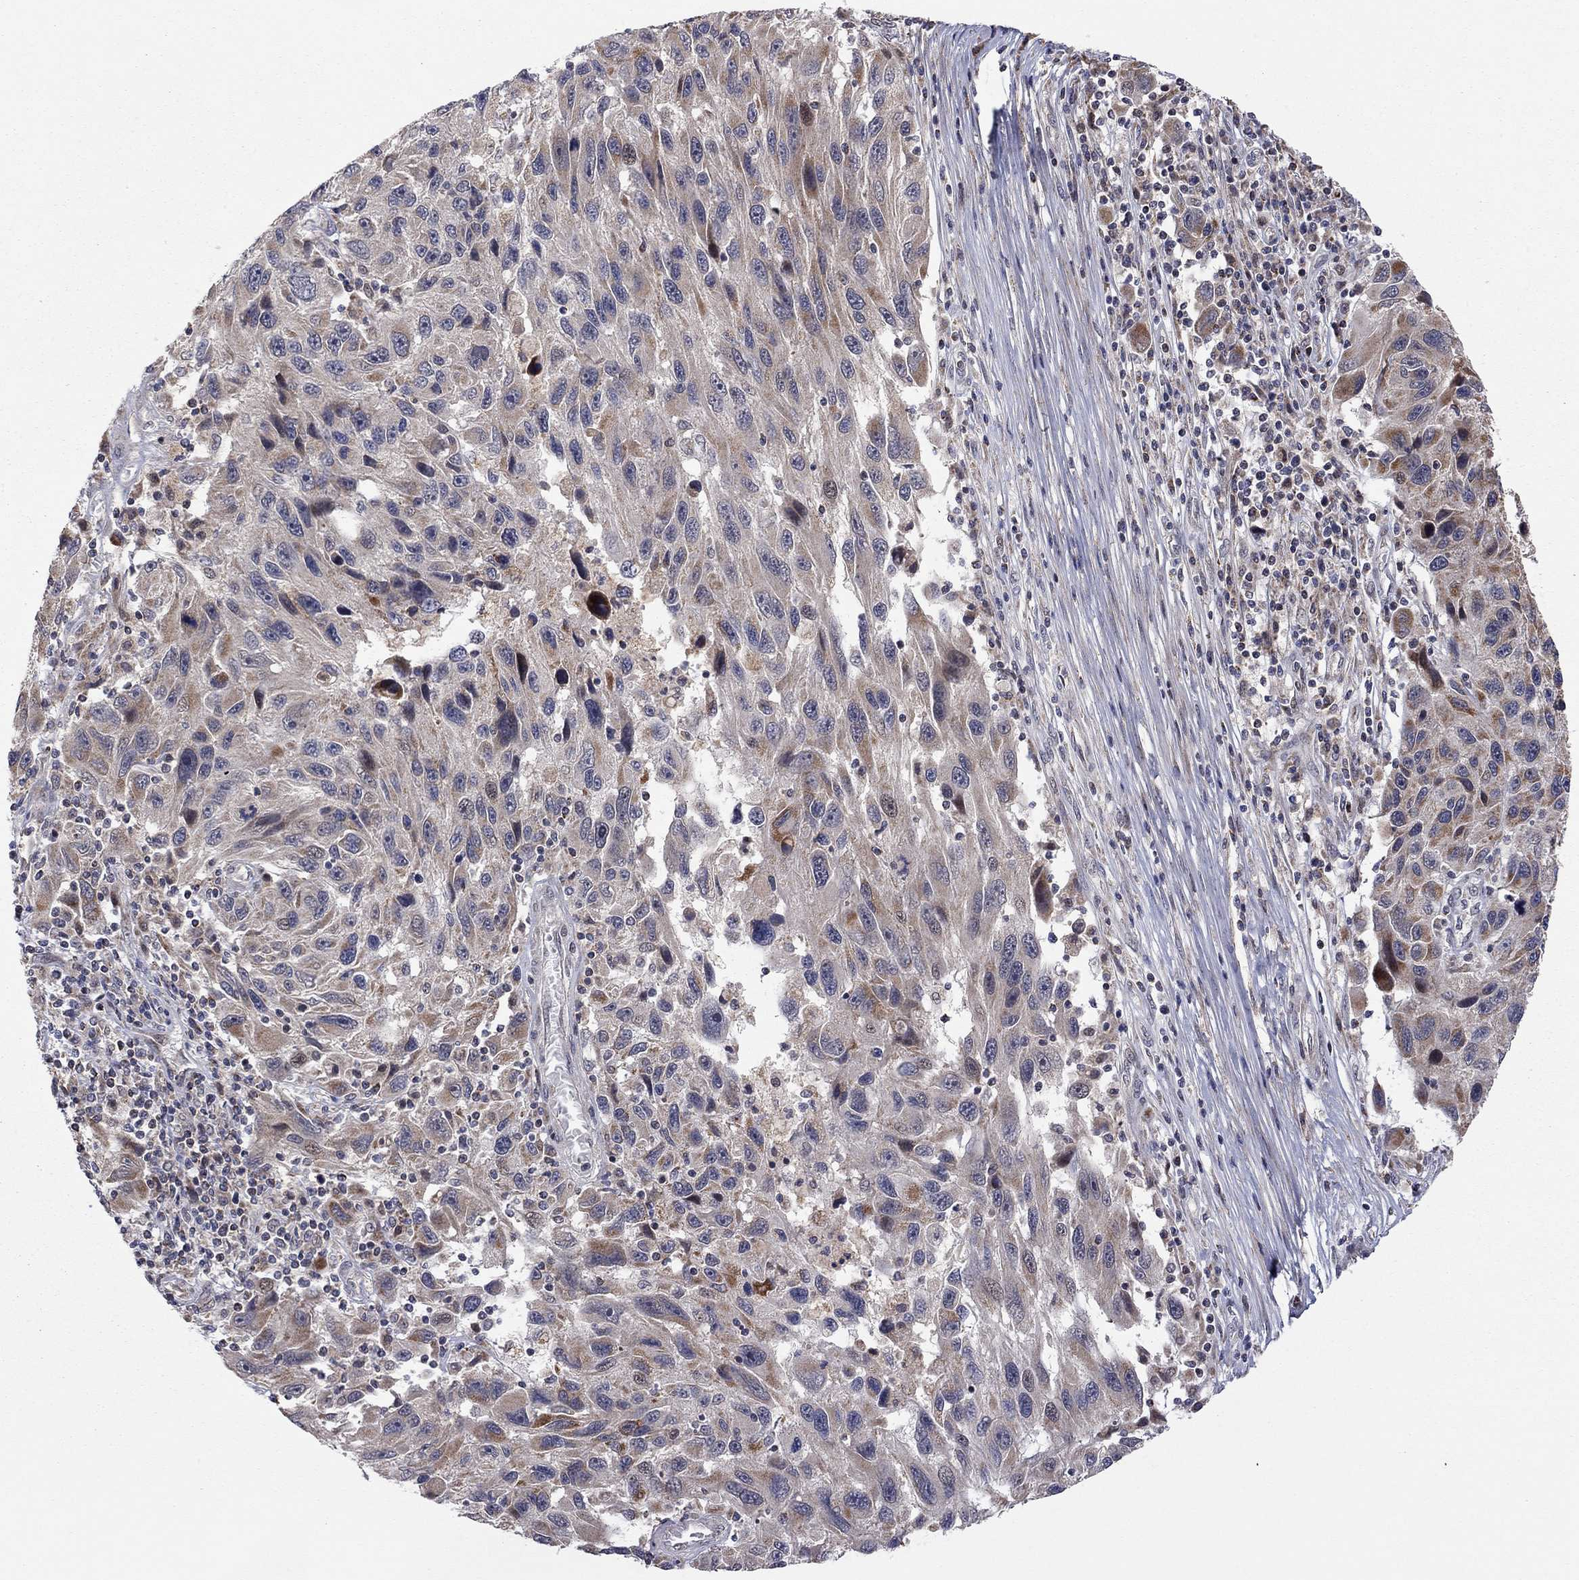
{"staining": {"intensity": "moderate", "quantity": "<25%", "location": "cytoplasmic/membranous"}, "tissue": "melanoma", "cell_type": "Tumor cells", "image_type": "cancer", "snomed": [{"axis": "morphology", "description": "Malignant melanoma, NOS"}, {"axis": "topography", "description": "Skin"}], "caption": "The immunohistochemical stain highlights moderate cytoplasmic/membranous expression in tumor cells of melanoma tissue.", "gene": "IDS", "patient": {"sex": "male", "age": 53}}